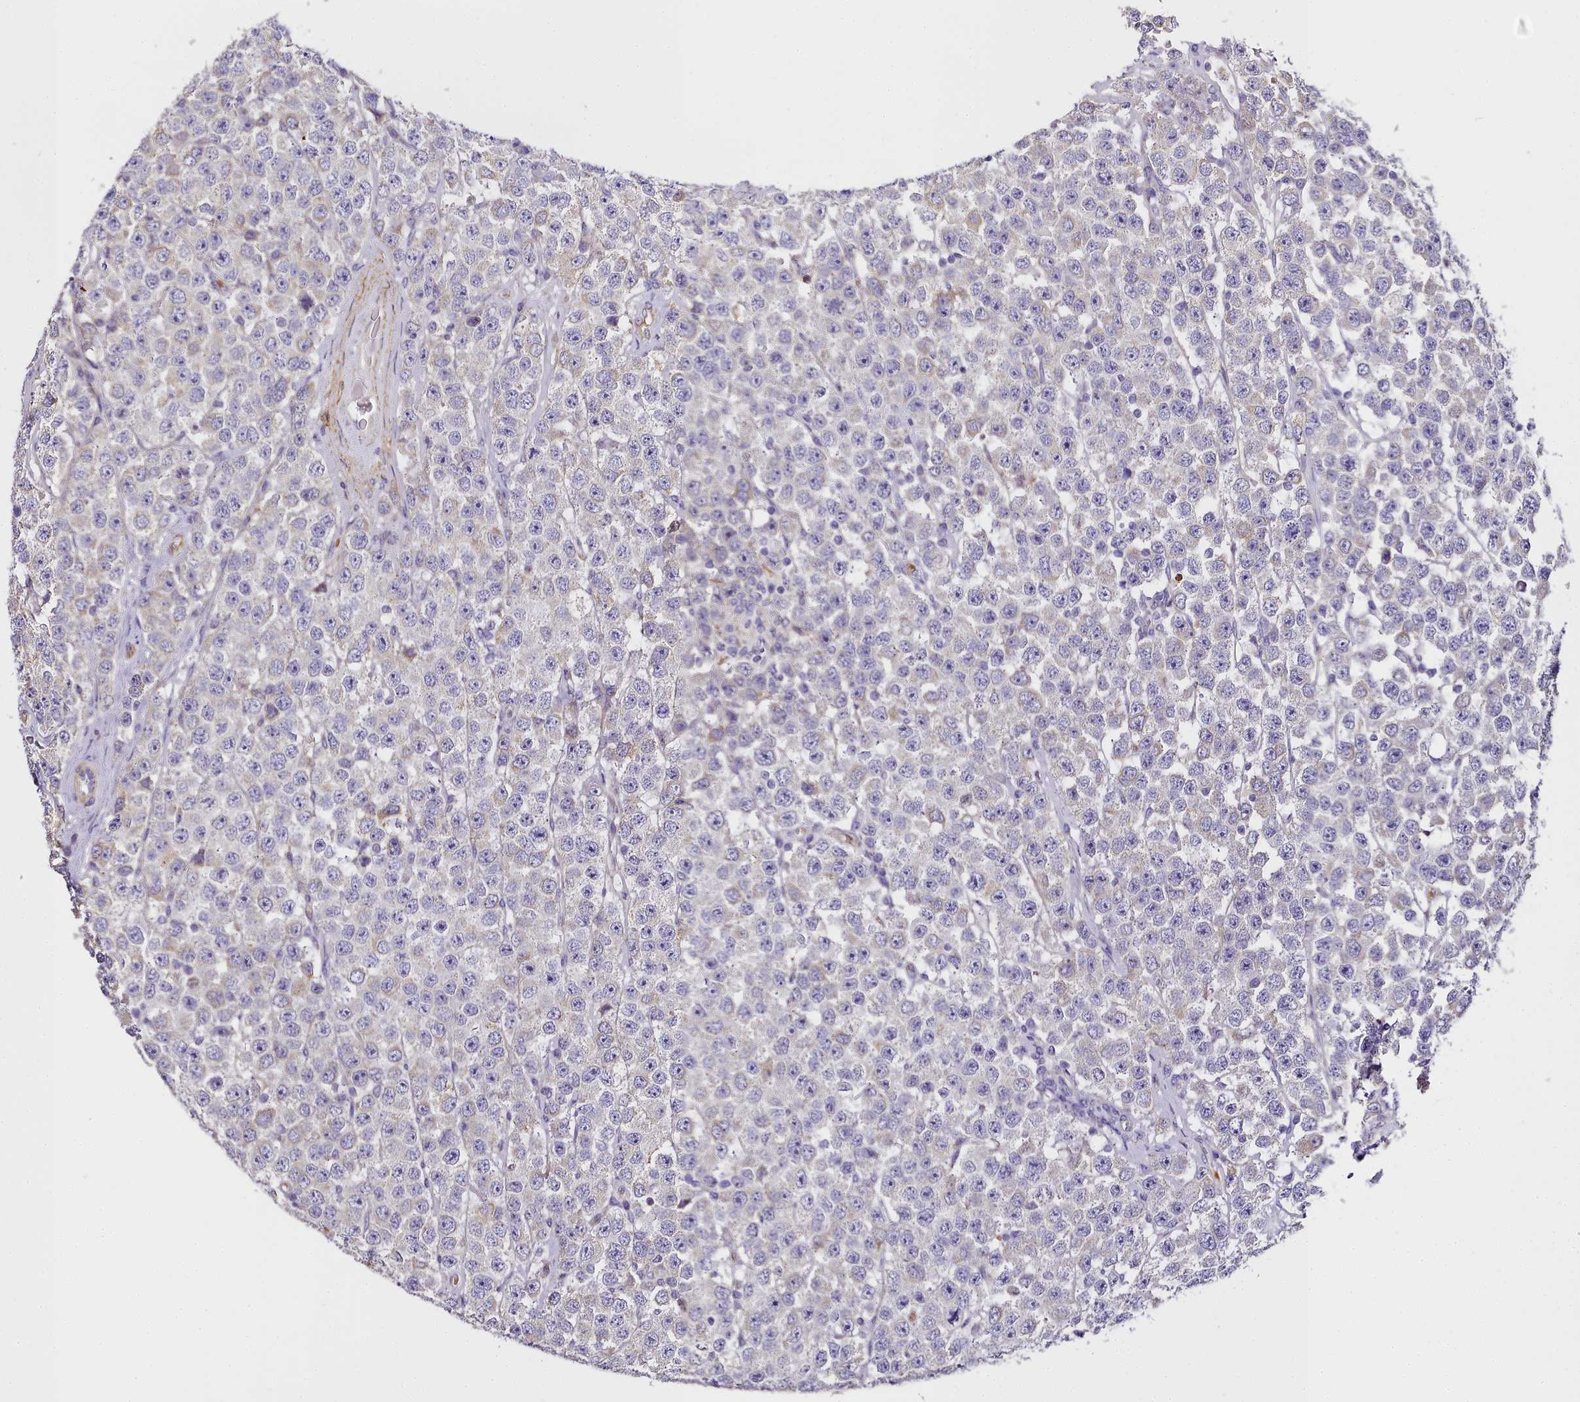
{"staining": {"intensity": "negative", "quantity": "none", "location": "none"}, "tissue": "testis cancer", "cell_type": "Tumor cells", "image_type": "cancer", "snomed": [{"axis": "morphology", "description": "Seminoma, NOS"}, {"axis": "topography", "description": "Testis"}], "caption": "High magnification brightfield microscopy of testis cancer stained with DAB (brown) and counterstained with hematoxylin (blue): tumor cells show no significant expression.", "gene": "NBPF1", "patient": {"sex": "male", "age": 28}}